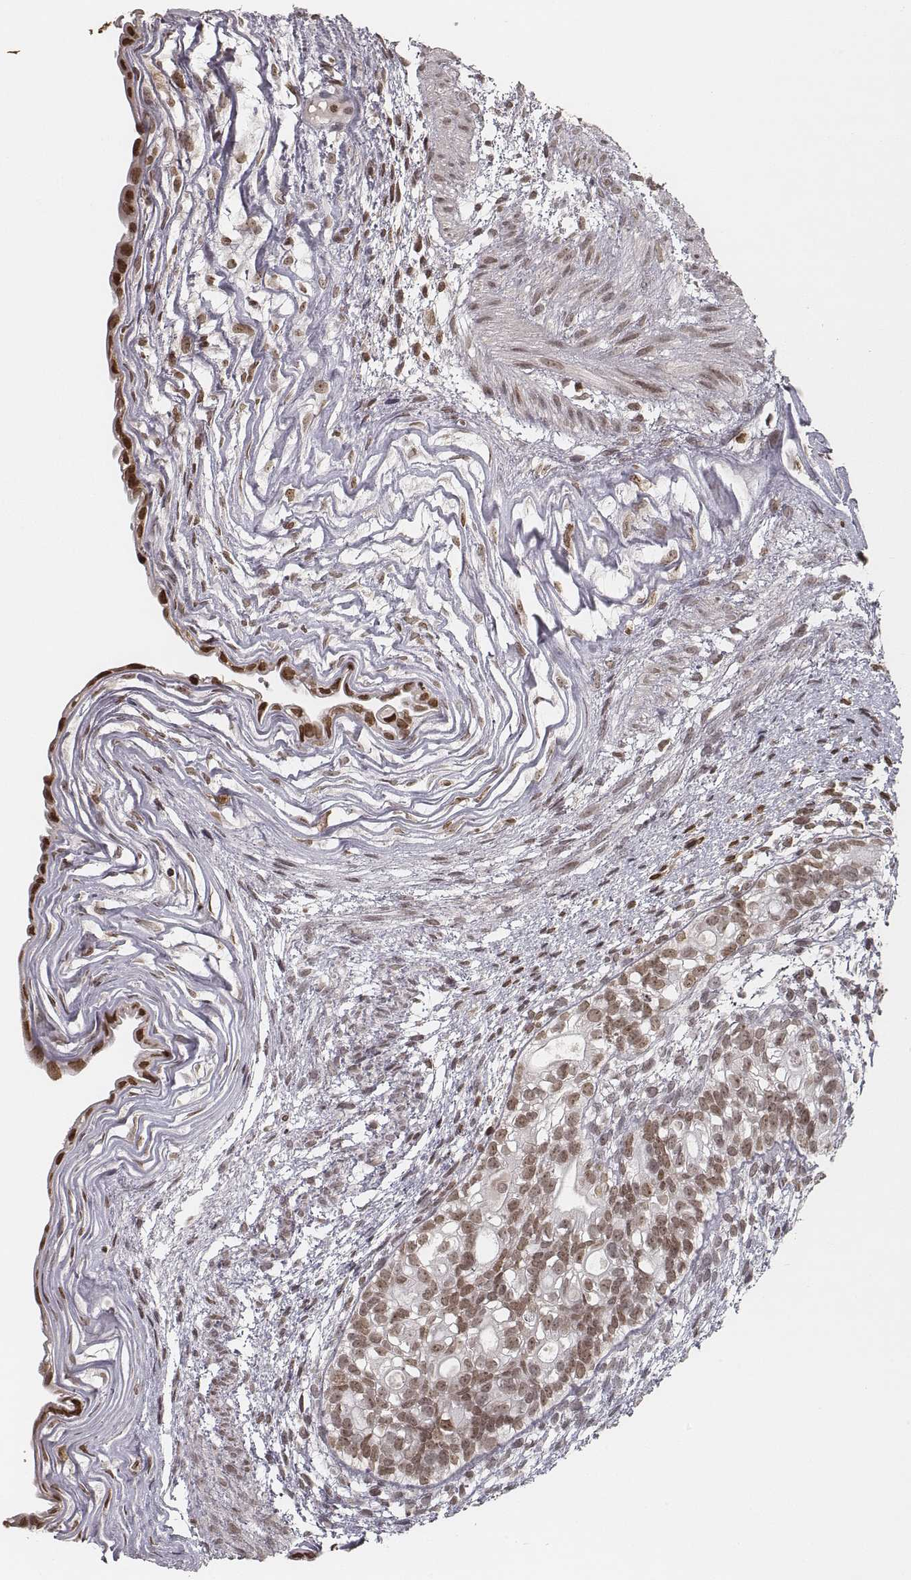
{"staining": {"intensity": "moderate", "quantity": ">75%", "location": "nuclear"}, "tissue": "testis cancer", "cell_type": "Tumor cells", "image_type": "cancer", "snomed": [{"axis": "morphology", "description": "Normal tissue, NOS"}, {"axis": "morphology", "description": "Carcinoma, Embryonal, NOS"}, {"axis": "topography", "description": "Testis"}, {"axis": "topography", "description": "Epididymis"}], "caption": "Tumor cells reveal moderate nuclear staining in approximately >75% of cells in embryonal carcinoma (testis). Nuclei are stained in blue.", "gene": "HMGA2", "patient": {"sex": "male", "age": 24}}